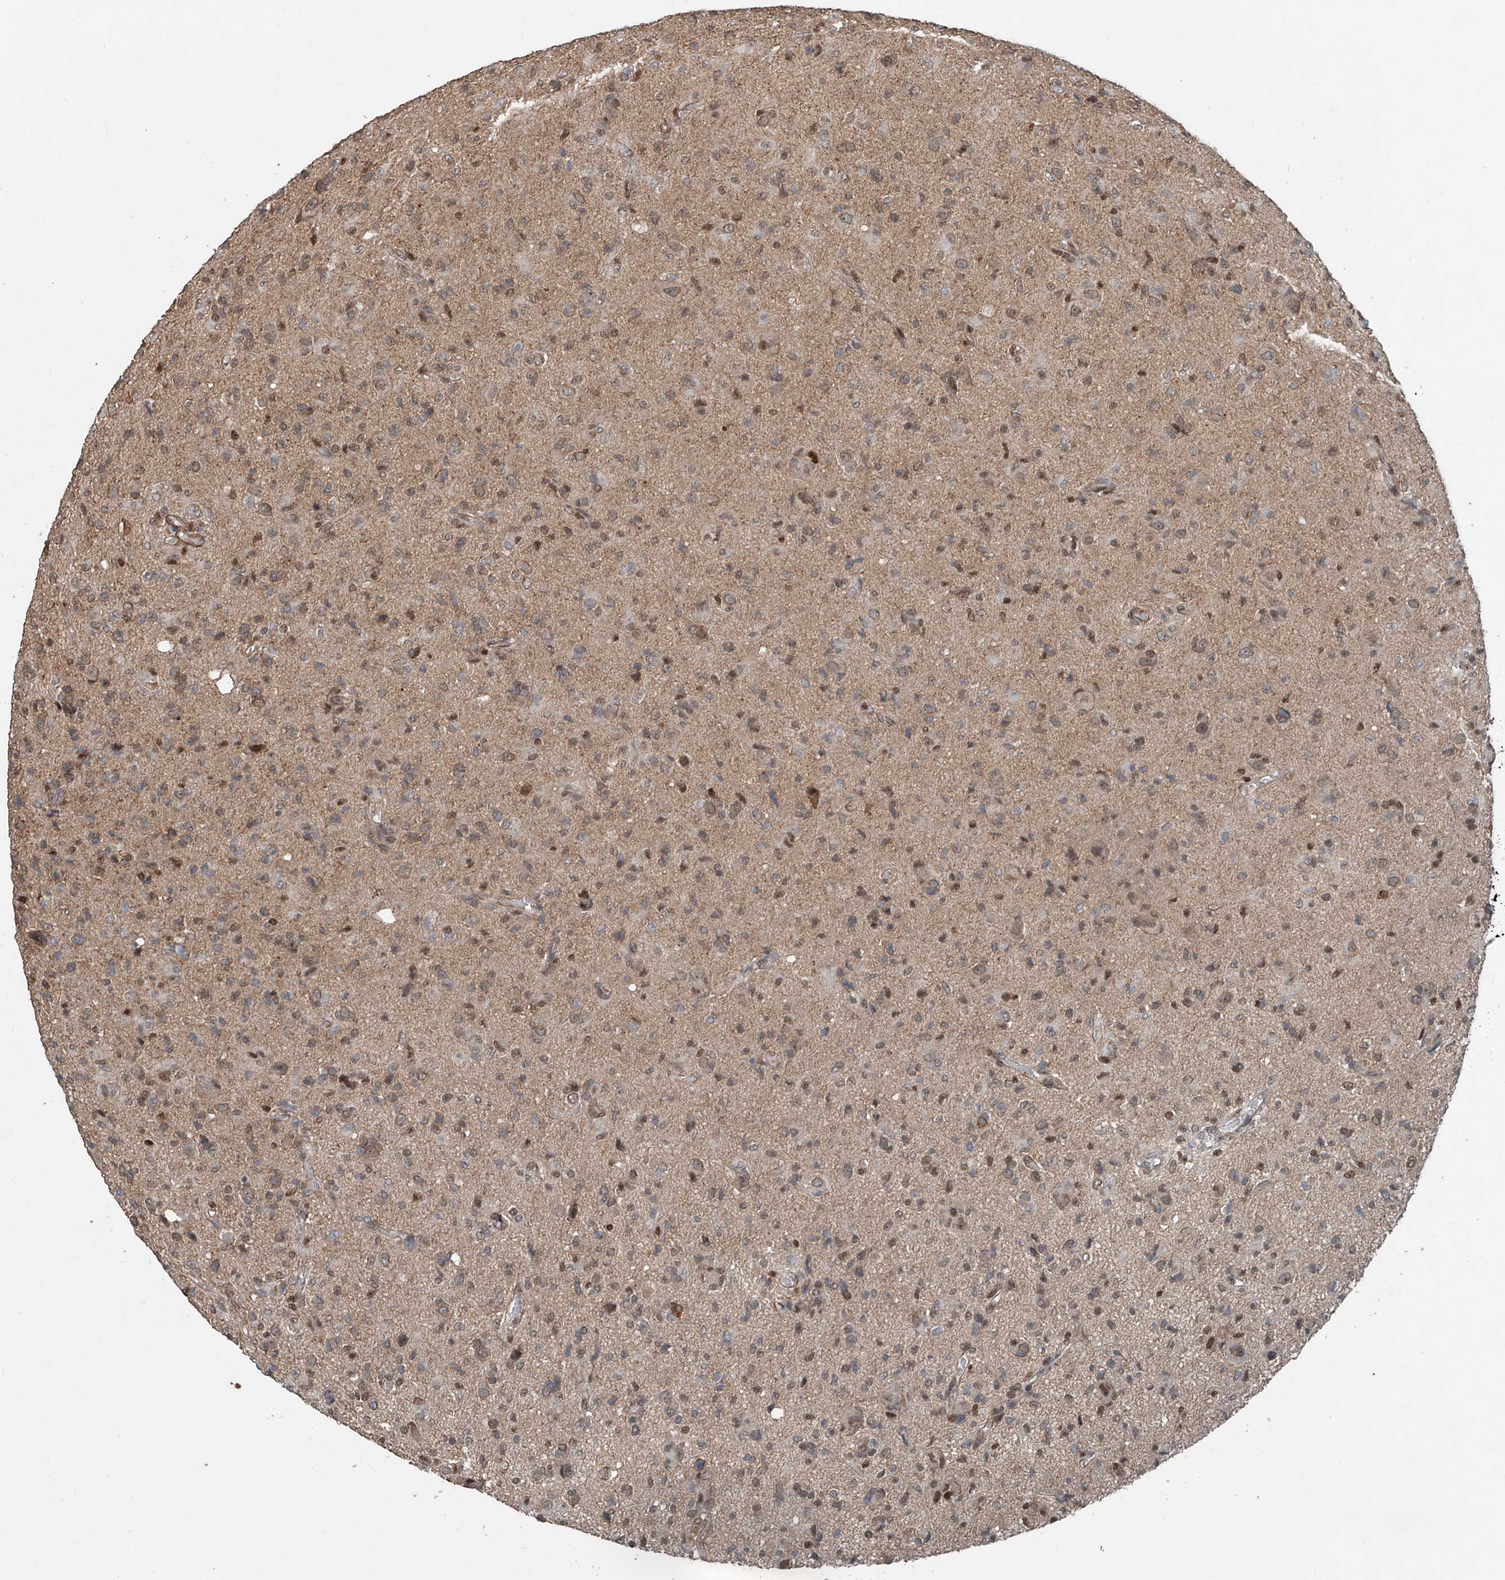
{"staining": {"intensity": "weak", "quantity": "25%-75%", "location": "cytoplasmic/membranous,nuclear"}, "tissue": "glioma", "cell_type": "Tumor cells", "image_type": "cancer", "snomed": [{"axis": "morphology", "description": "Glioma, malignant, High grade"}, {"axis": "topography", "description": "Brain"}], "caption": "Malignant glioma (high-grade) was stained to show a protein in brown. There is low levels of weak cytoplasmic/membranous and nuclear expression in about 25%-75% of tumor cells.", "gene": "SDE2", "patient": {"sex": "female", "age": 57}}